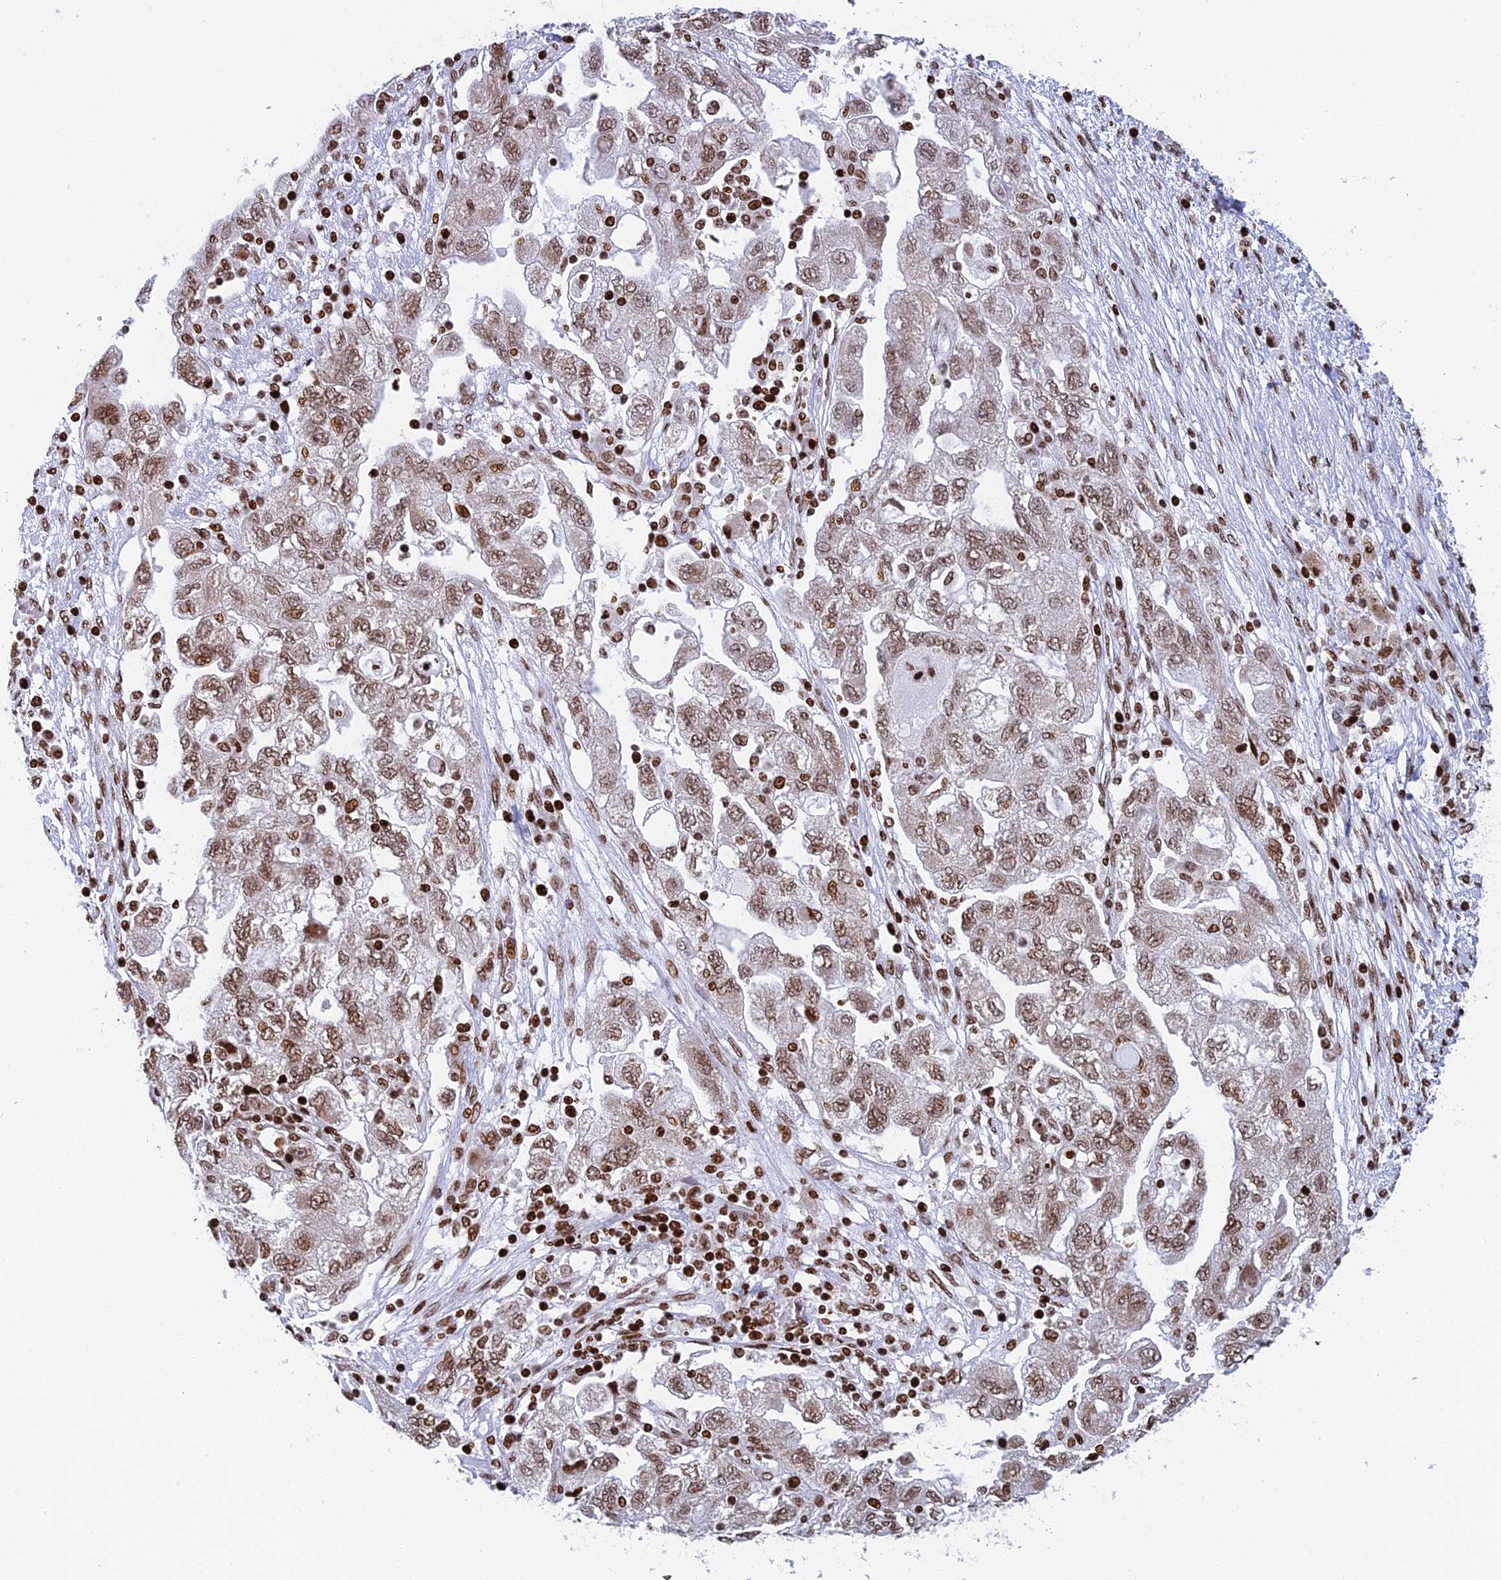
{"staining": {"intensity": "moderate", "quantity": ">75%", "location": "nuclear"}, "tissue": "ovarian cancer", "cell_type": "Tumor cells", "image_type": "cancer", "snomed": [{"axis": "morphology", "description": "Carcinoma, NOS"}, {"axis": "morphology", "description": "Cystadenocarcinoma, serous, NOS"}, {"axis": "topography", "description": "Ovary"}], "caption": "This photomicrograph shows immunohistochemistry (IHC) staining of carcinoma (ovarian), with medium moderate nuclear positivity in about >75% of tumor cells.", "gene": "RPAP1", "patient": {"sex": "female", "age": 69}}